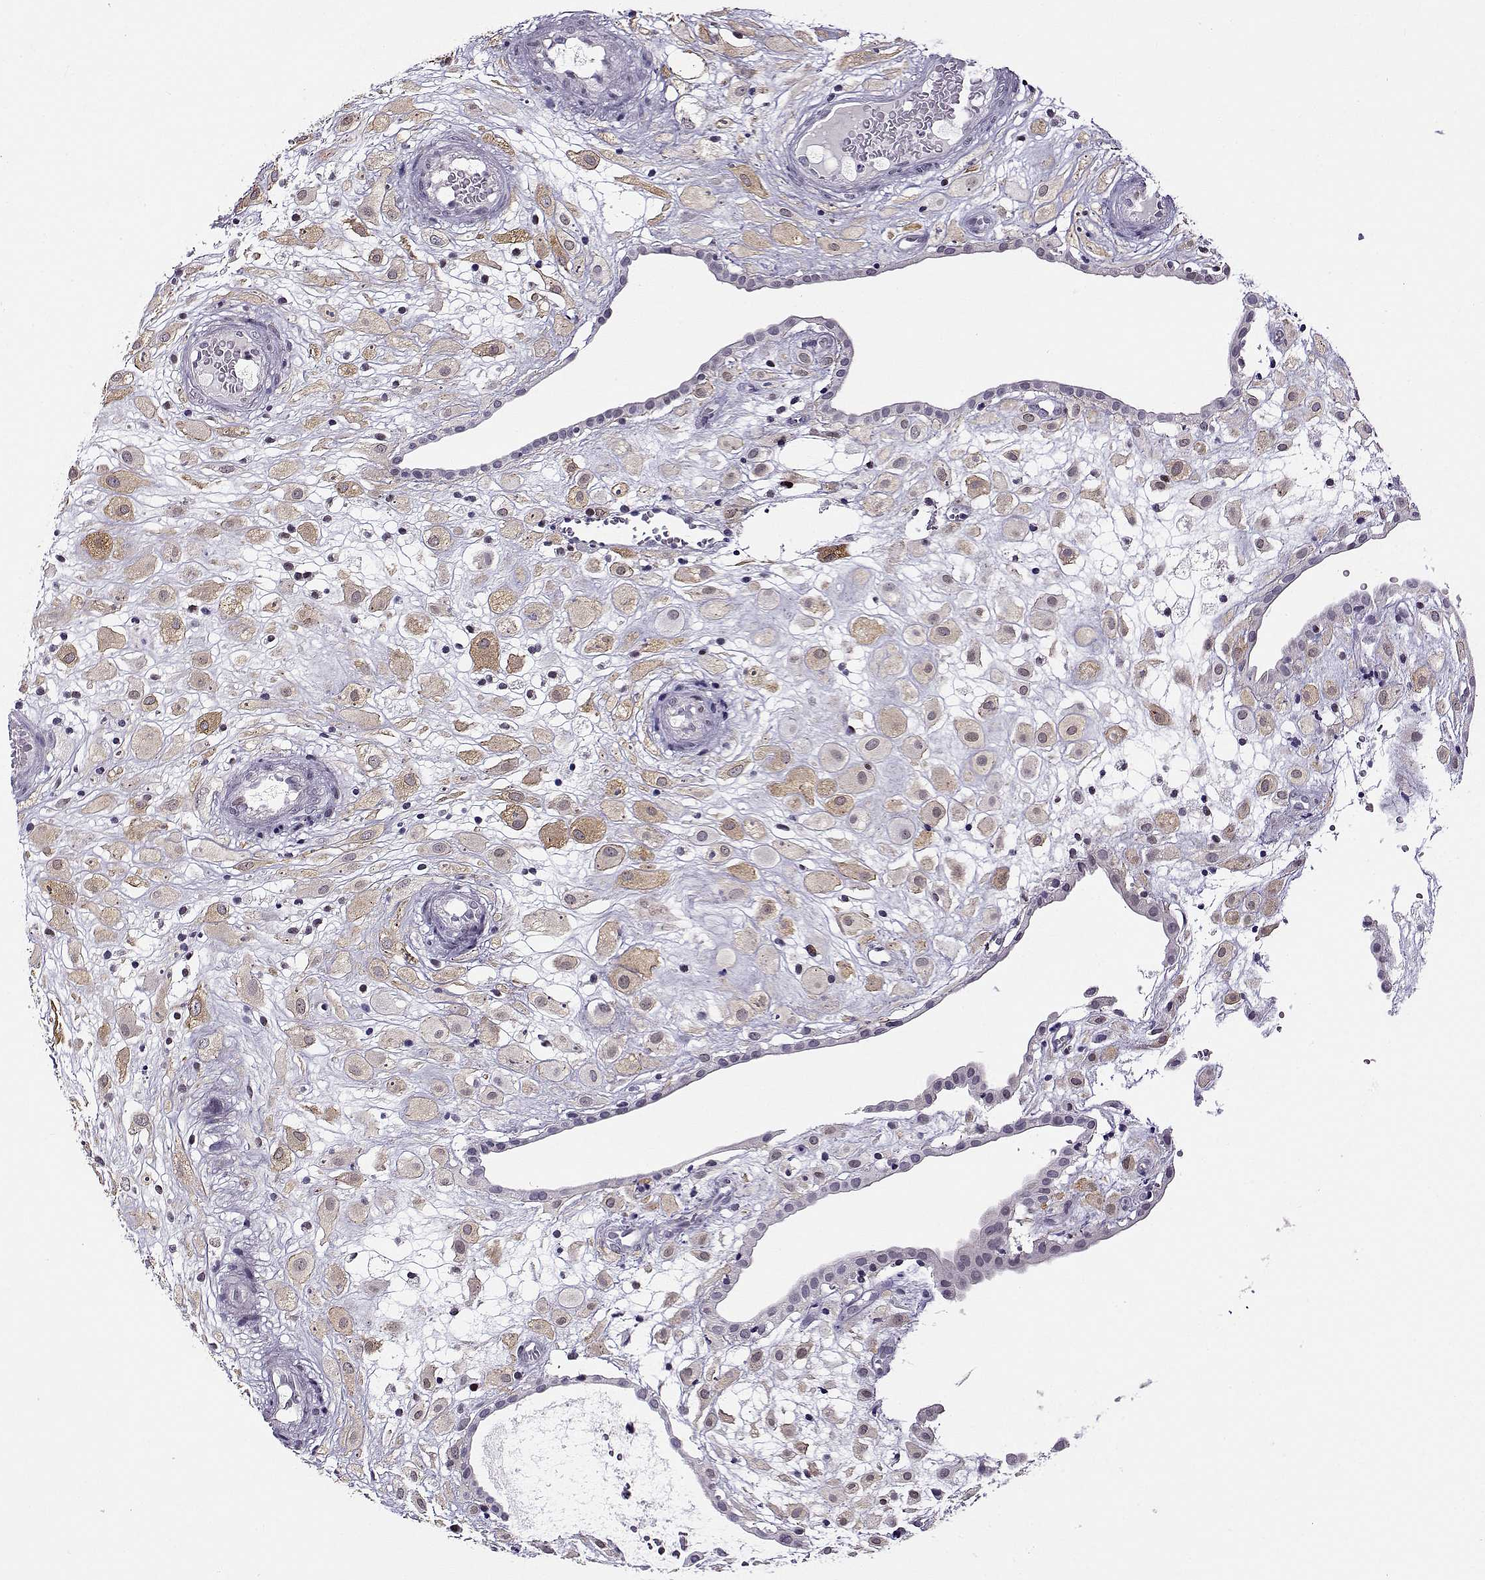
{"staining": {"intensity": "weak", "quantity": ">75%", "location": "cytoplasmic/membranous"}, "tissue": "placenta", "cell_type": "Decidual cells", "image_type": "normal", "snomed": [{"axis": "morphology", "description": "Normal tissue, NOS"}, {"axis": "topography", "description": "Placenta"}], "caption": "This histopathology image reveals immunohistochemistry staining of unremarkable human placenta, with low weak cytoplasmic/membranous staining in about >75% of decidual cells.", "gene": "BACH1", "patient": {"sex": "female", "age": 24}}